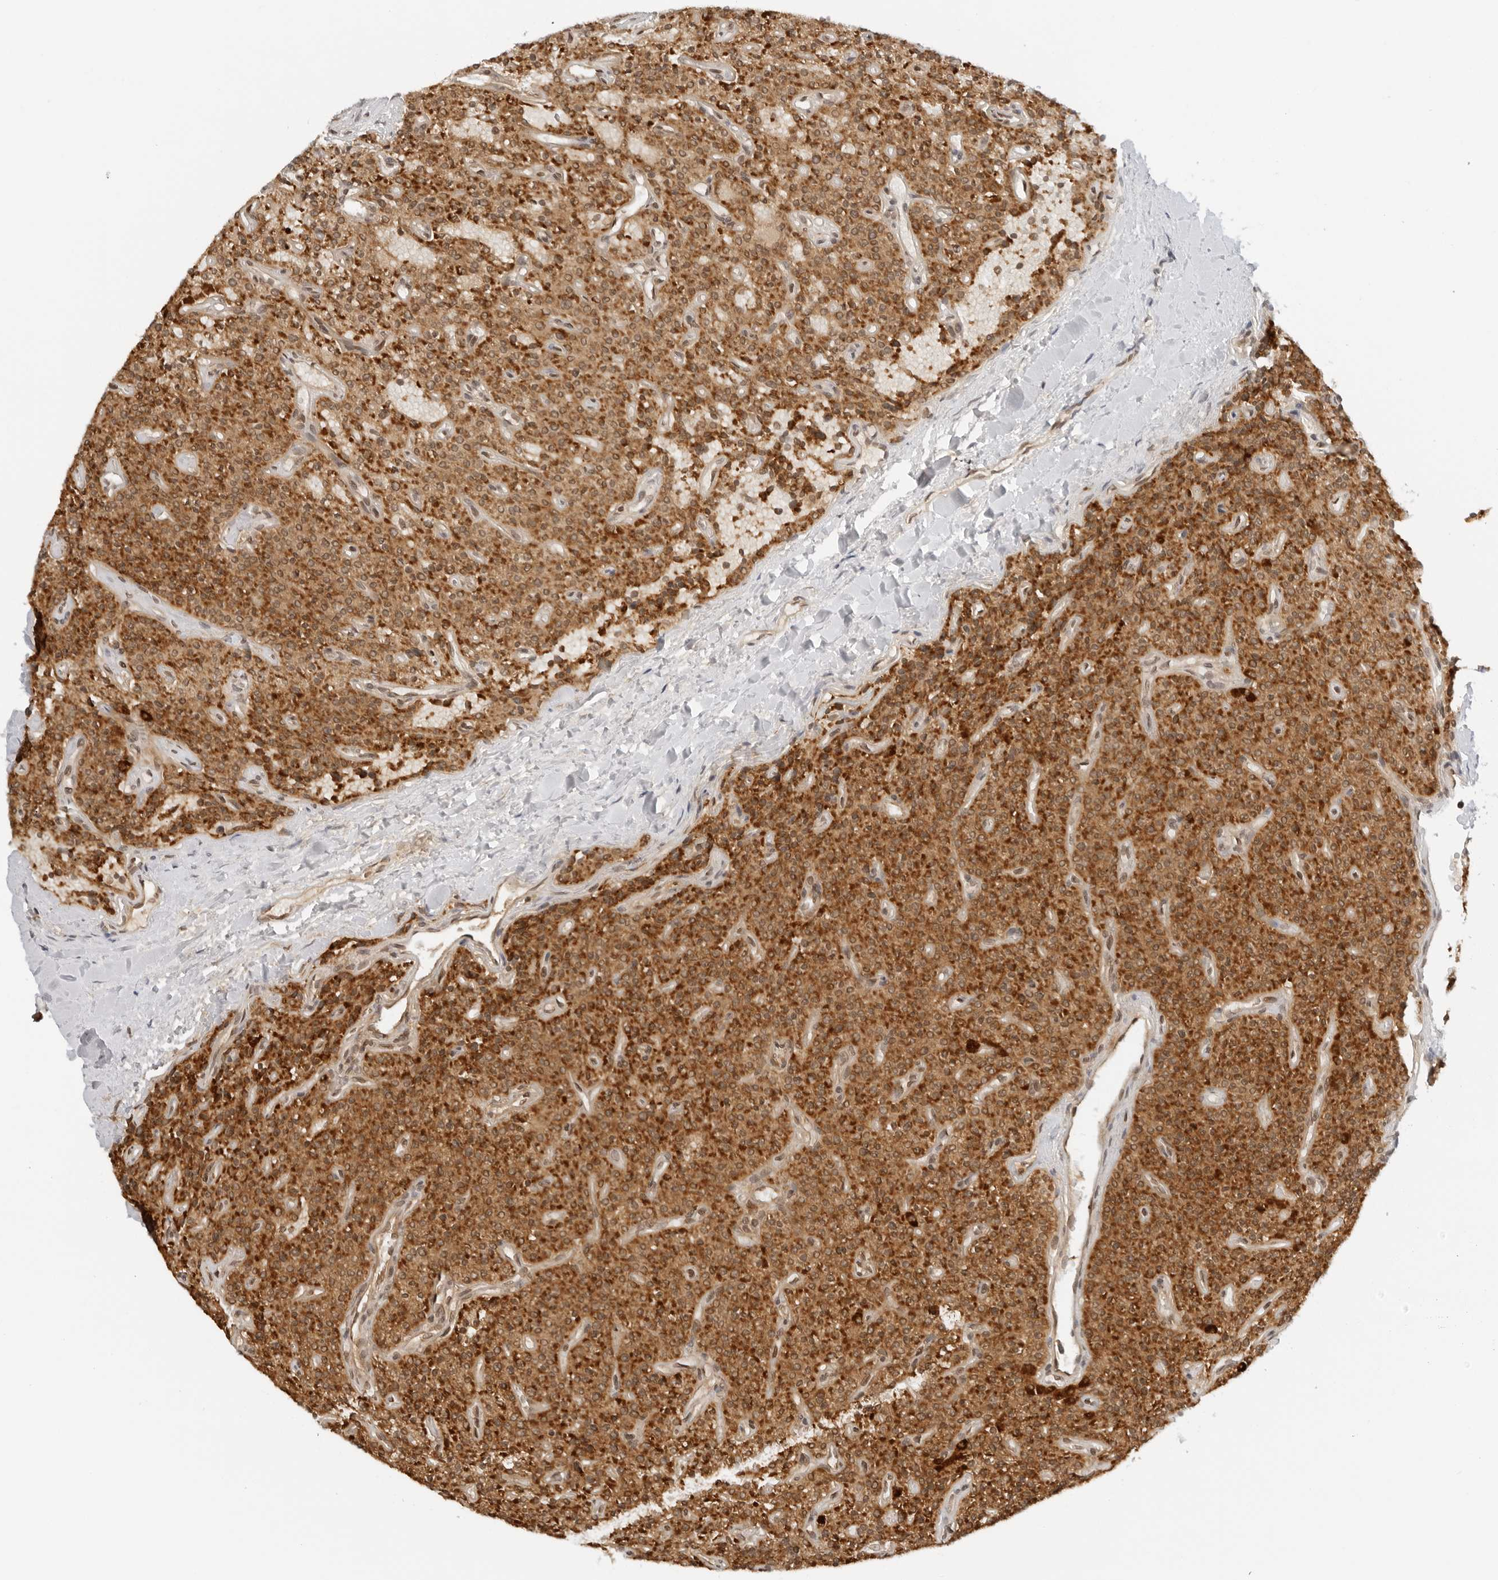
{"staining": {"intensity": "strong", "quantity": ">75%", "location": "cytoplasmic/membranous"}, "tissue": "parathyroid gland", "cell_type": "Glandular cells", "image_type": "normal", "snomed": [{"axis": "morphology", "description": "Normal tissue, NOS"}, {"axis": "topography", "description": "Parathyroid gland"}], "caption": "Glandular cells reveal strong cytoplasmic/membranous positivity in about >75% of cells in normal parathyroid gland. (Brightfield microscopy of DAB IHC at high magnification).", "gene": "RC3H1", "patient": {"sex": "male", "age": 46}}